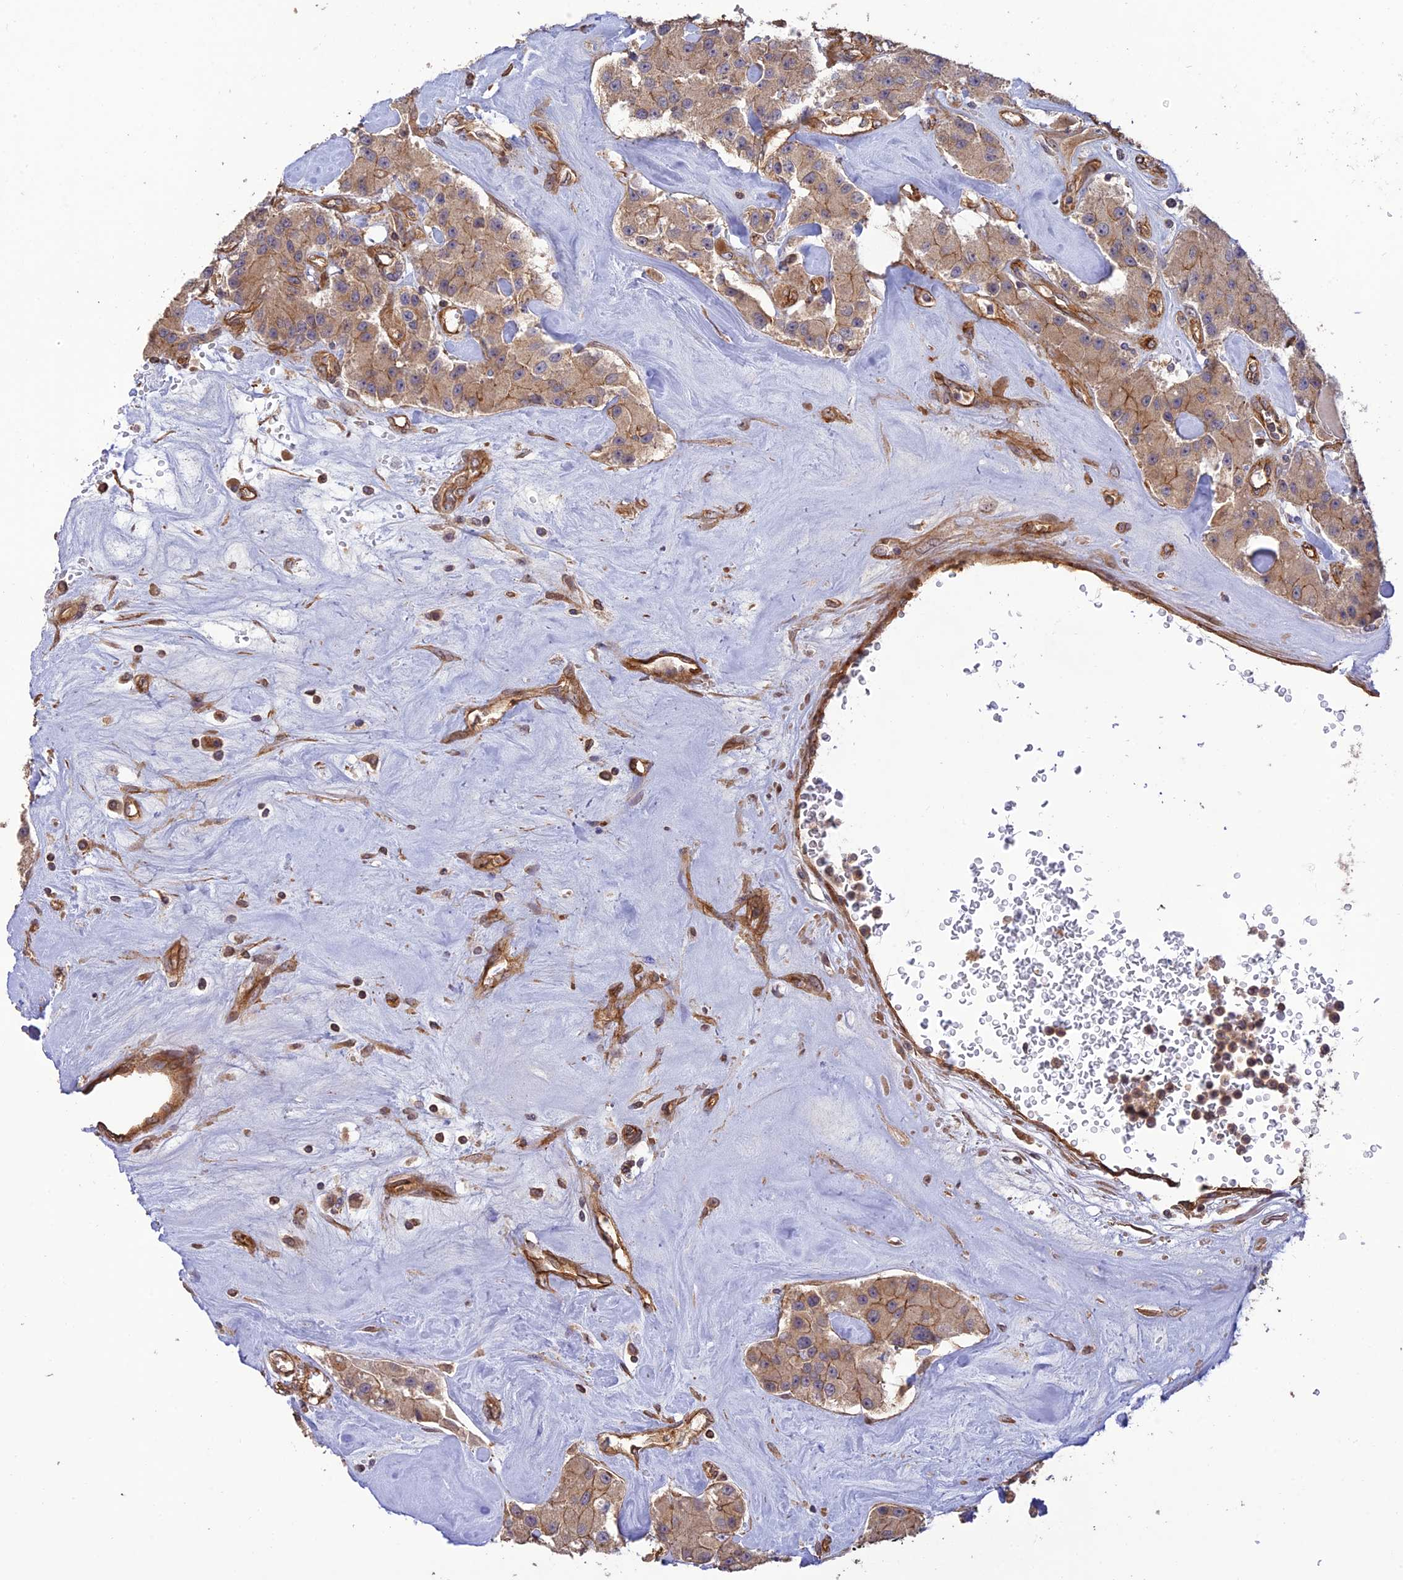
{"staining": {"intensity": "moderate", "quantity": ">75%", "location": "cytoplasmic/membranous"}, "tissue": "carcinoid", "cell_type": "Tumor cells", "image_type": "cancer", "snomed": [{"axis": "morphology", "description": "Carcinoid, malignant, NOS"}, {"axis": "topography", "description": "Pancreas"}], "caption": "IHC photomicrograph of neoplastic tissue: carcinoid stained using IHC demonstrates medium levels of moderate protein expression localized specifically in the cytoplasmic/membranous of tumor cells, appearing as a cytoplasmic/membranous brown color.", "gene": "HOMER2", "patient": {"sex": "male", "age": 41}}